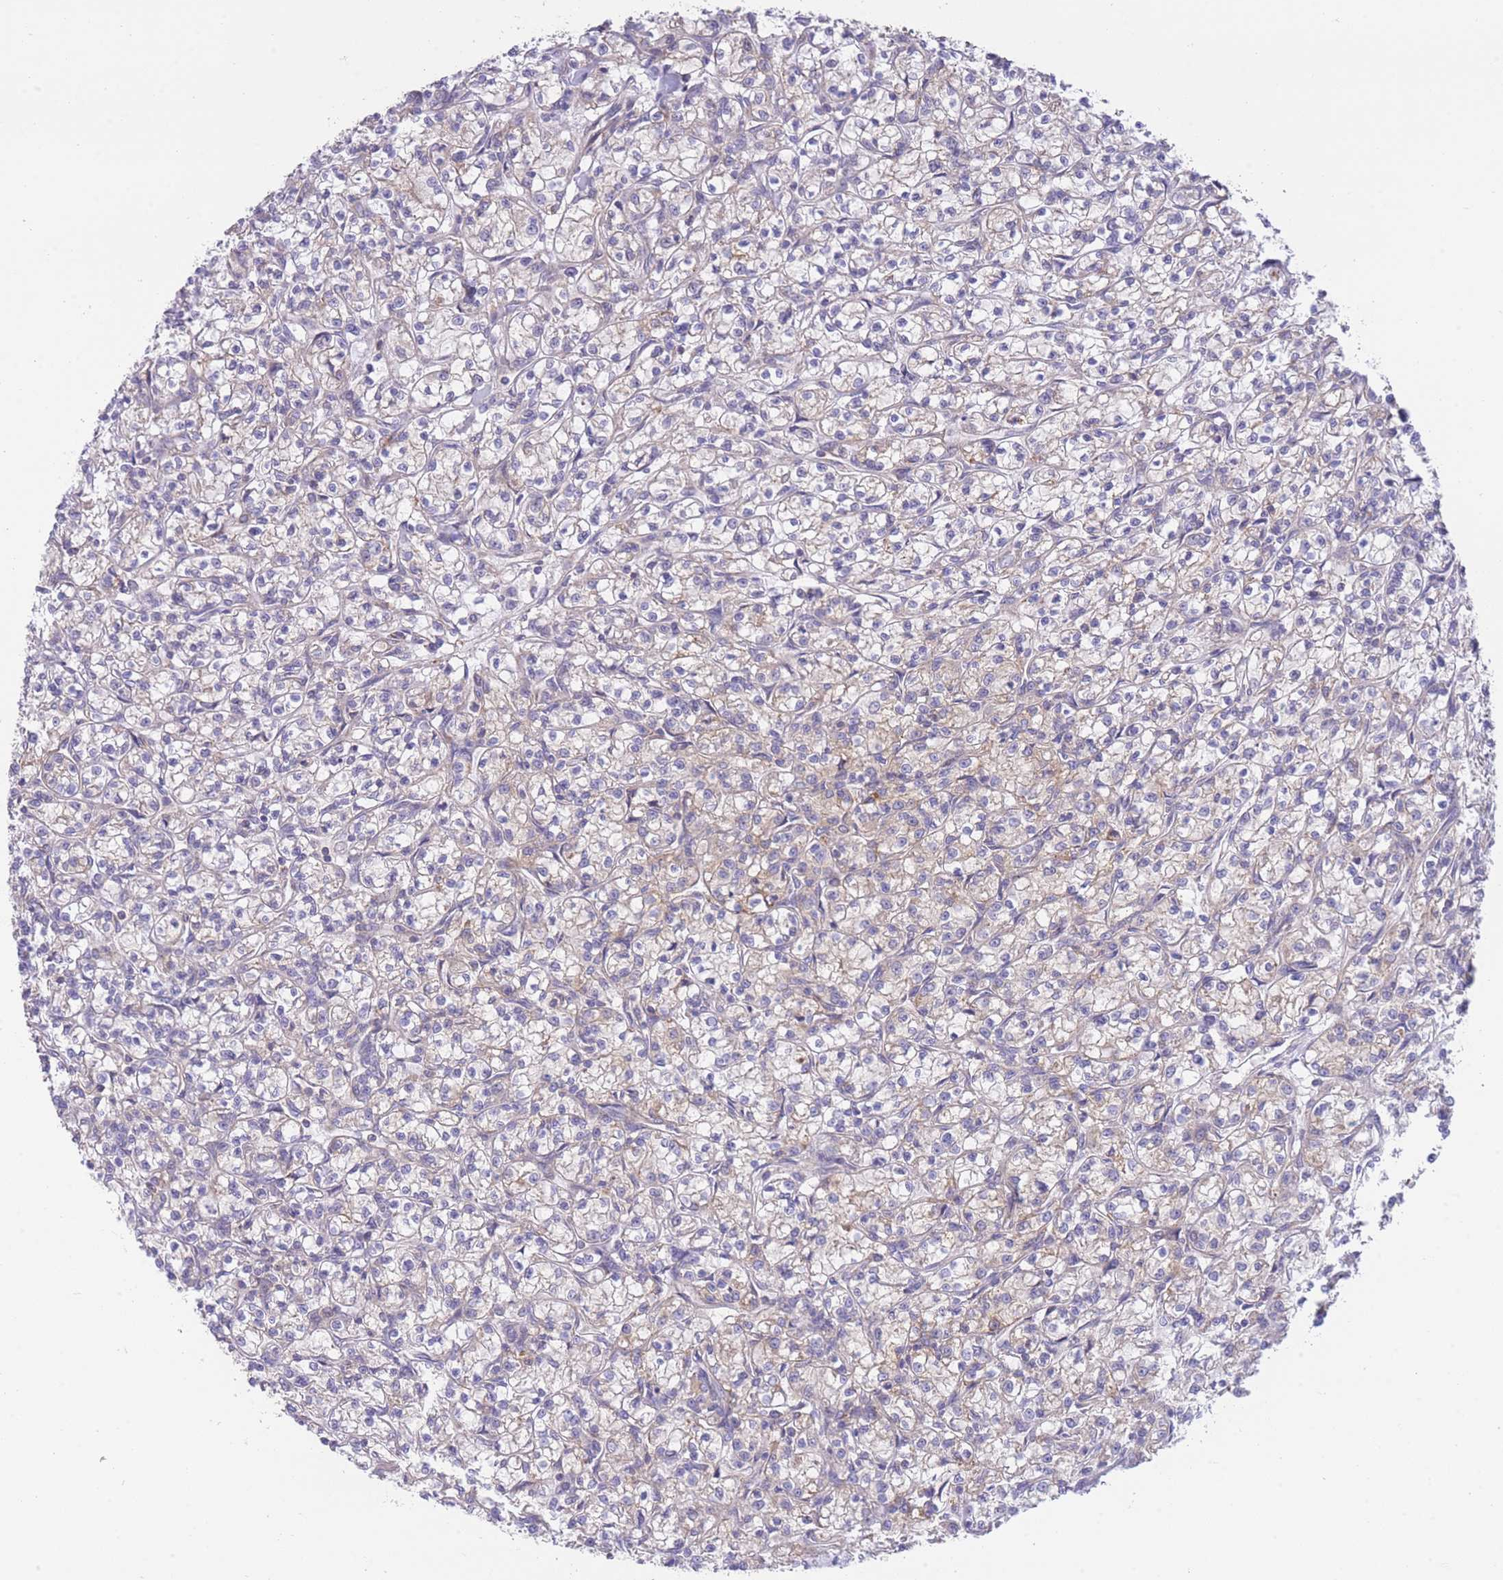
{"staining": {"intensity": "weak", "quantity": "<25%", "location": "cytoplasmic/membranous"}, "tissue": "renal cancer", "cell_type": "Tumor cells", "image_type": "cancer", "snomed": [{"axis": "morphology", "description": "Adenocarcinoma, NOS"}, {"axis": "topography", "description": "Kidney"}], "caption": "The image displays no staining of tumor cells in renal cancer (adenocarcinoma). Brightfield microscopy of immunohistochemistry stained with DAB (brown) and hematoxylin (blue), captured at high magnification.", "gene": "EIF2B2", "patient": {"sex": "female", "age": 59}}